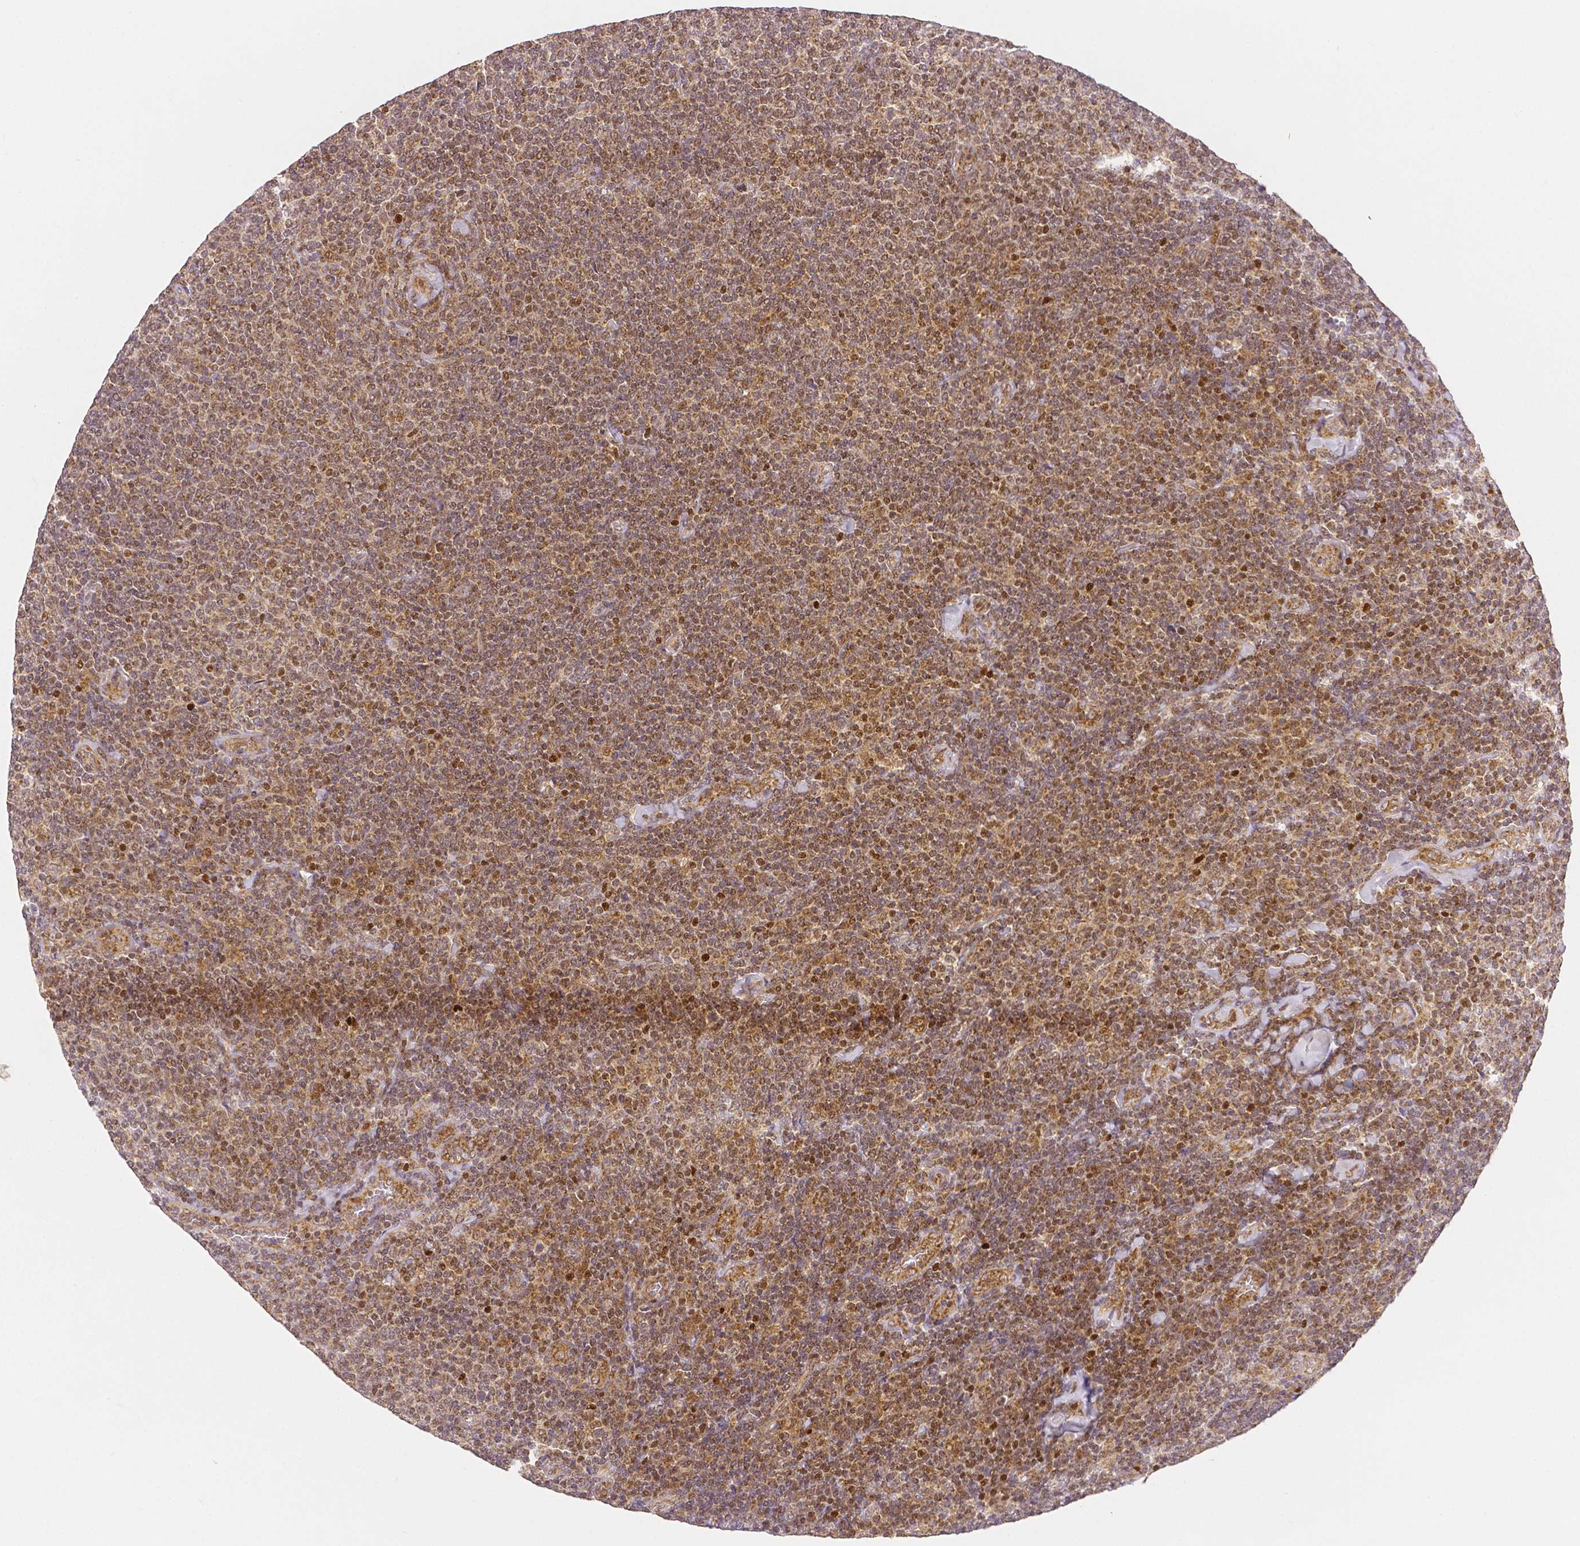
{"staining": {"intensity": "moderate", "quantity": ">75%", "location": "cytoplasmic/membranous,nuclear"}, "tissue": "lymphoma", "cell_type": "Tumor cells", "image_type": "cancer", "snomed": [{"axis": "morphology", "description": "Malignant lymphoma, non-Hodgkin's type, Low grade"}, {"axis": "topography", "description": "Lymph node"}], "caption": "An image of human lymphoma stained for a protein demonstrates moderate cytoplasmic/membranous and nuclear brown staining in tumor cells. The staining was performed using DAB, with brown indicating positive protein expression. Nuclei are stained blue with hematoxylin.", "gene": "RHOT1", "patient": {"sex": "male", "age": 52}}